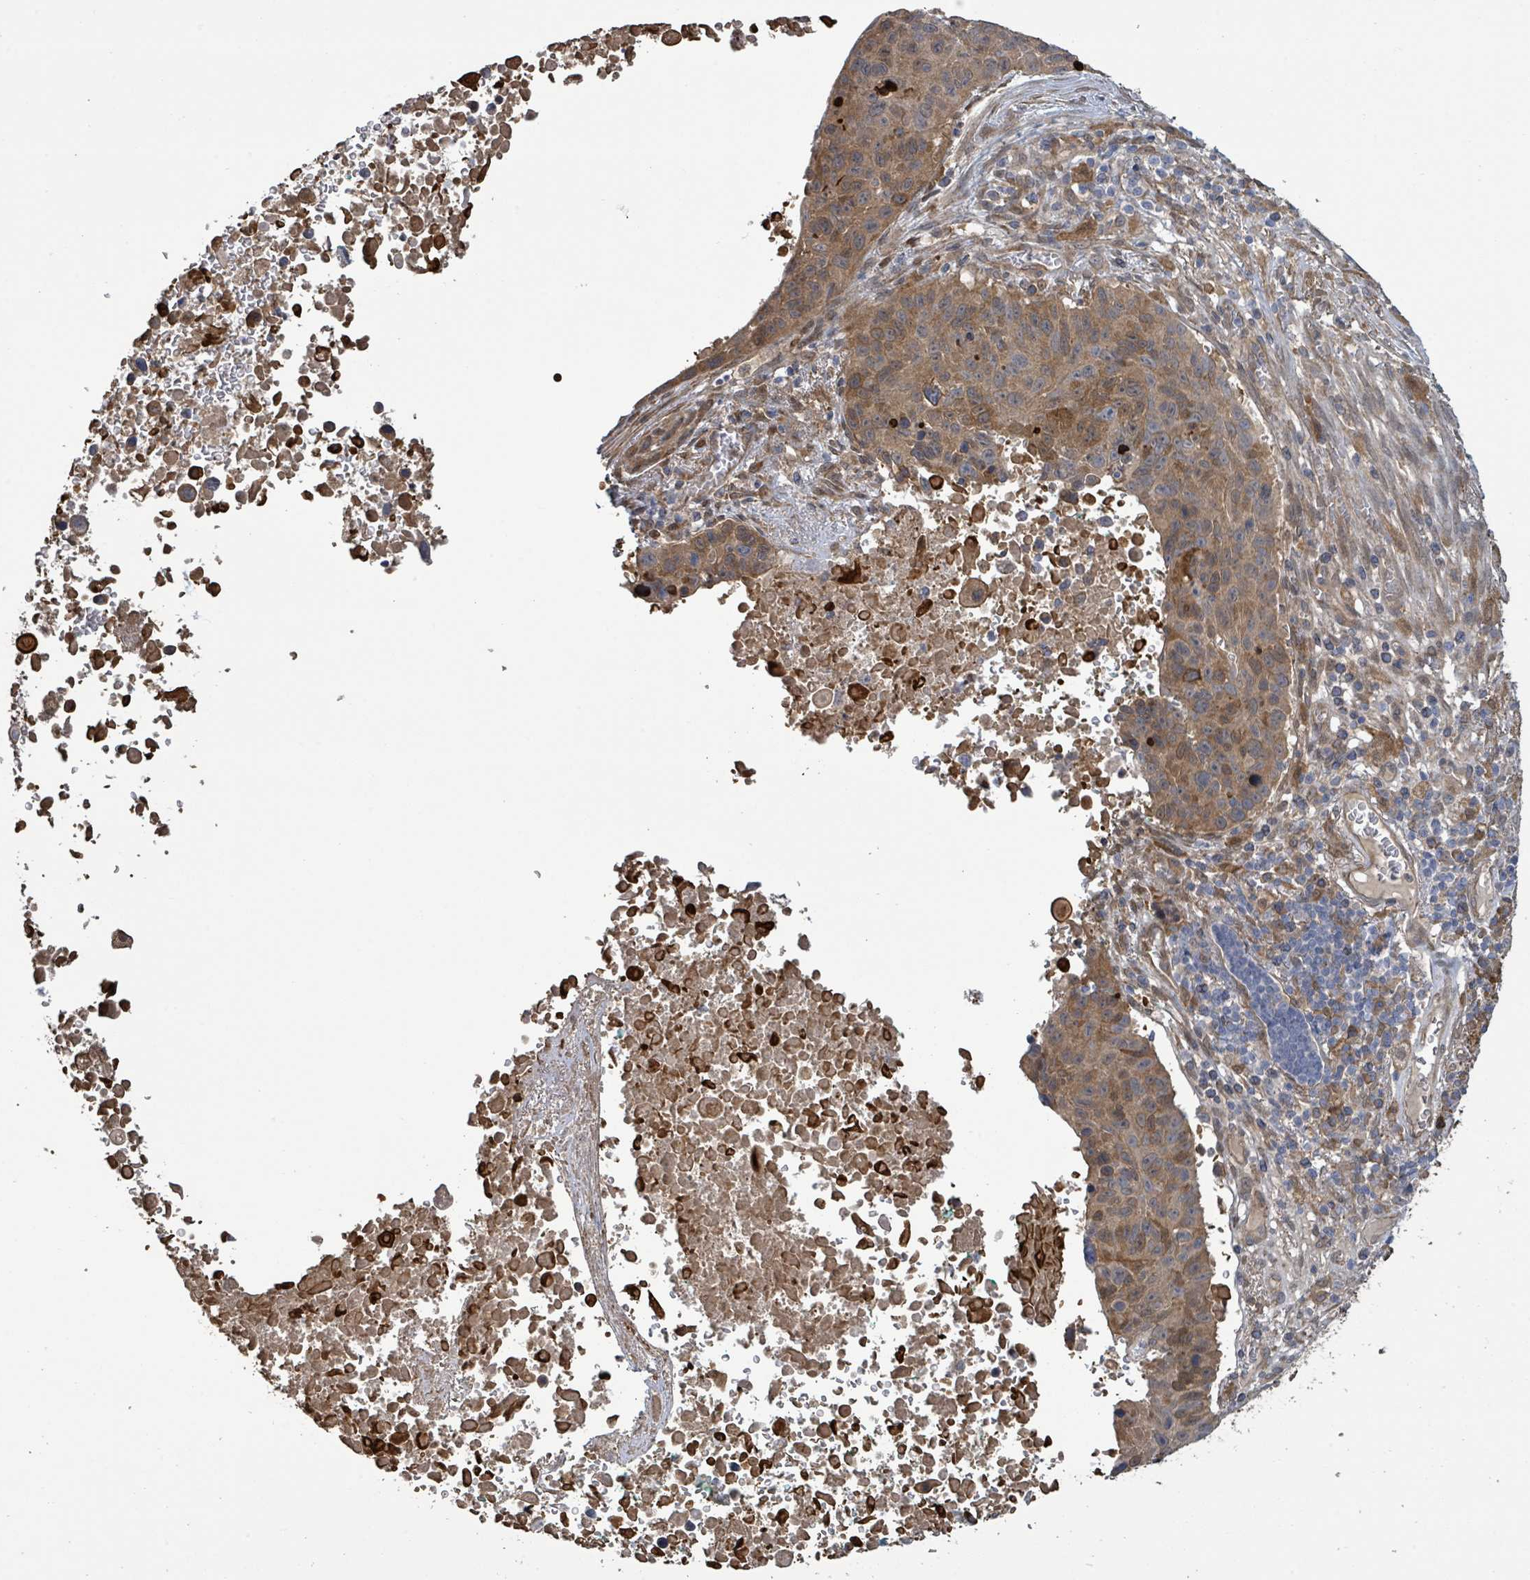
{"staining": {"intensity": "moderate", "quantity": "25%-75%", "location": "cytoplasmic/membranous"}, "tissue": "lung cancer", "cell_type": "Tumor cells", "image_type": "cancer", "snomed": [{"axis": "morphology", "description": "Squamous cell carcinoma, NOS"}, {"axis": "topography", "description": "Lung"}], "caption": "The histopathology image demonstrates immunohistochemical staining of squamous cell carcinoma (lung). There is moderate cytoplasmic/membranous positivity is present in about 25%-75% of tumor cells.", "gene": "ARPIN", "patient": {"sex": "male", "age": 66}}